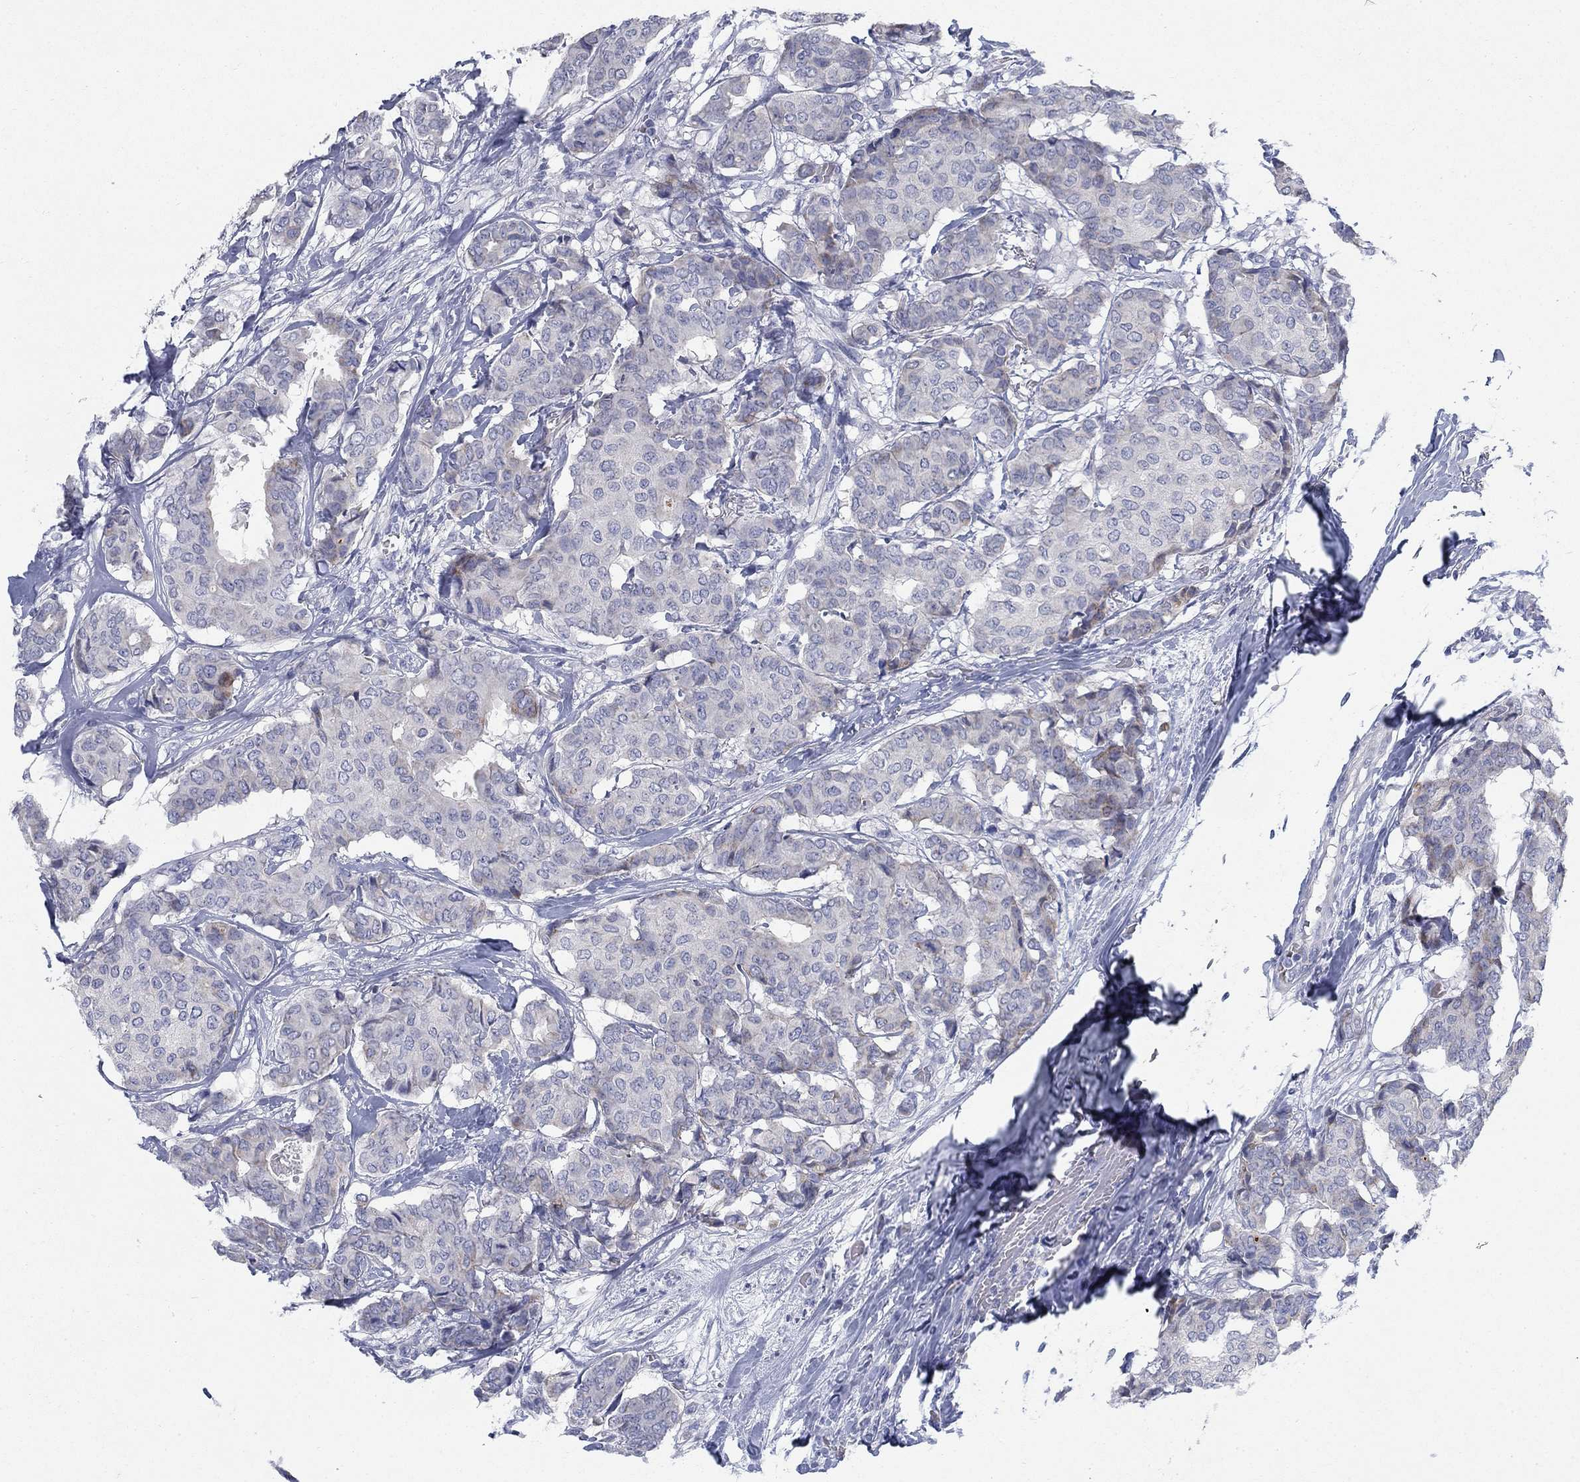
{"staining": {"intensity": "negative", "quantity": "none", "location": "none"}, "tissue": "breast cancer", "cell_type": "Tumor cells", "image_type": "cancer", "snomed": [{"axis": "morphology", "description": "Duct carcinoma"}, {"axis": "topography", "description": "Breast"}], "caption": "This is a photomicrograph of immunohistochemistry staining of breast cancer, which shows no expression in tumor cells.", "gene": "DNER", "patient": {"sex": "female", "age": 75}}